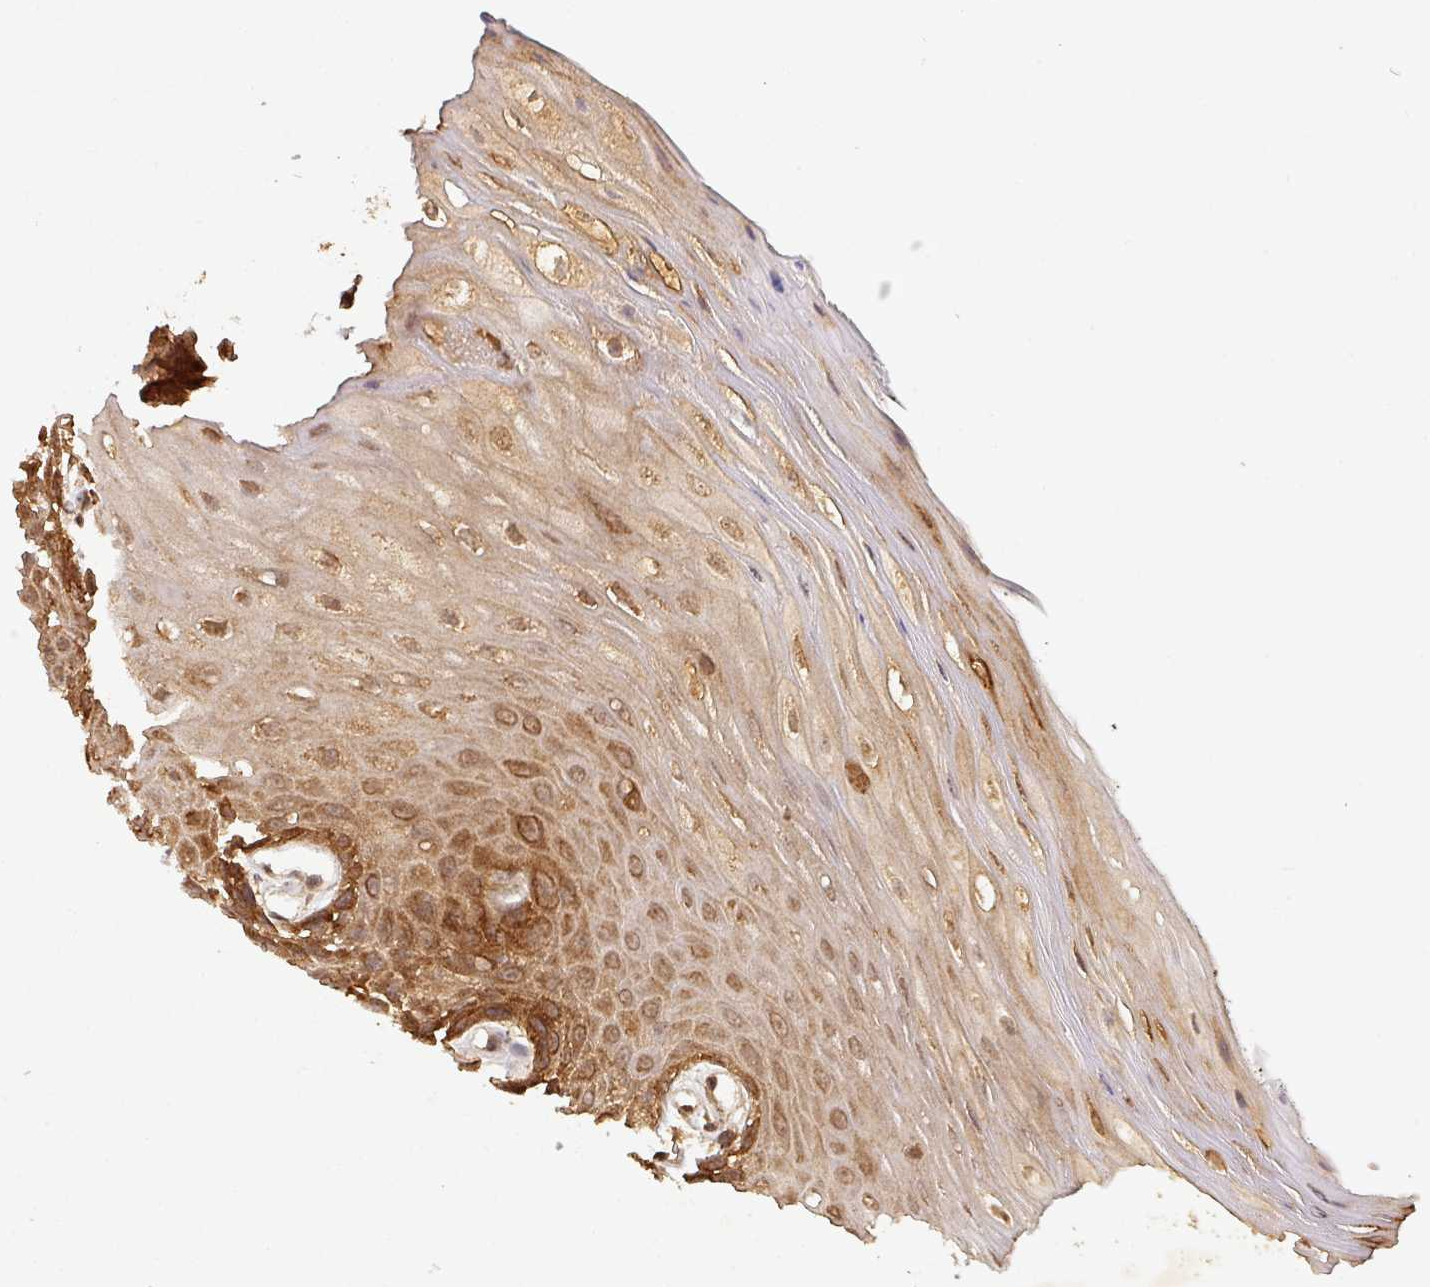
{"staining": {"intensity": "moderate", "quantity": ">75%", "location": "cytoplasmic/membranous,nuclear"}, "tissue": "oral mucosa", "cell_type": "Squamous epithelial cells", "image_type": "normal", "snomed": [{"axis": "morphology", "description": "Normal tissue, NOS"}, {"axis": "topography", "description": "Oral tissue"}, {"axis": "topography", "description": "Tounge, NOS"}], "caption": "Immunohistochemistry (IHC) micrograph of benign oral mucosa stained for a protein (brown), which exhibits medium levels of moderate cytoplasmic/membranous,nuclear expression in approximately >75% of squamous epithelial cells.", "gene": "ZNF322", "patient": {"sex": "female", "age": 59}}